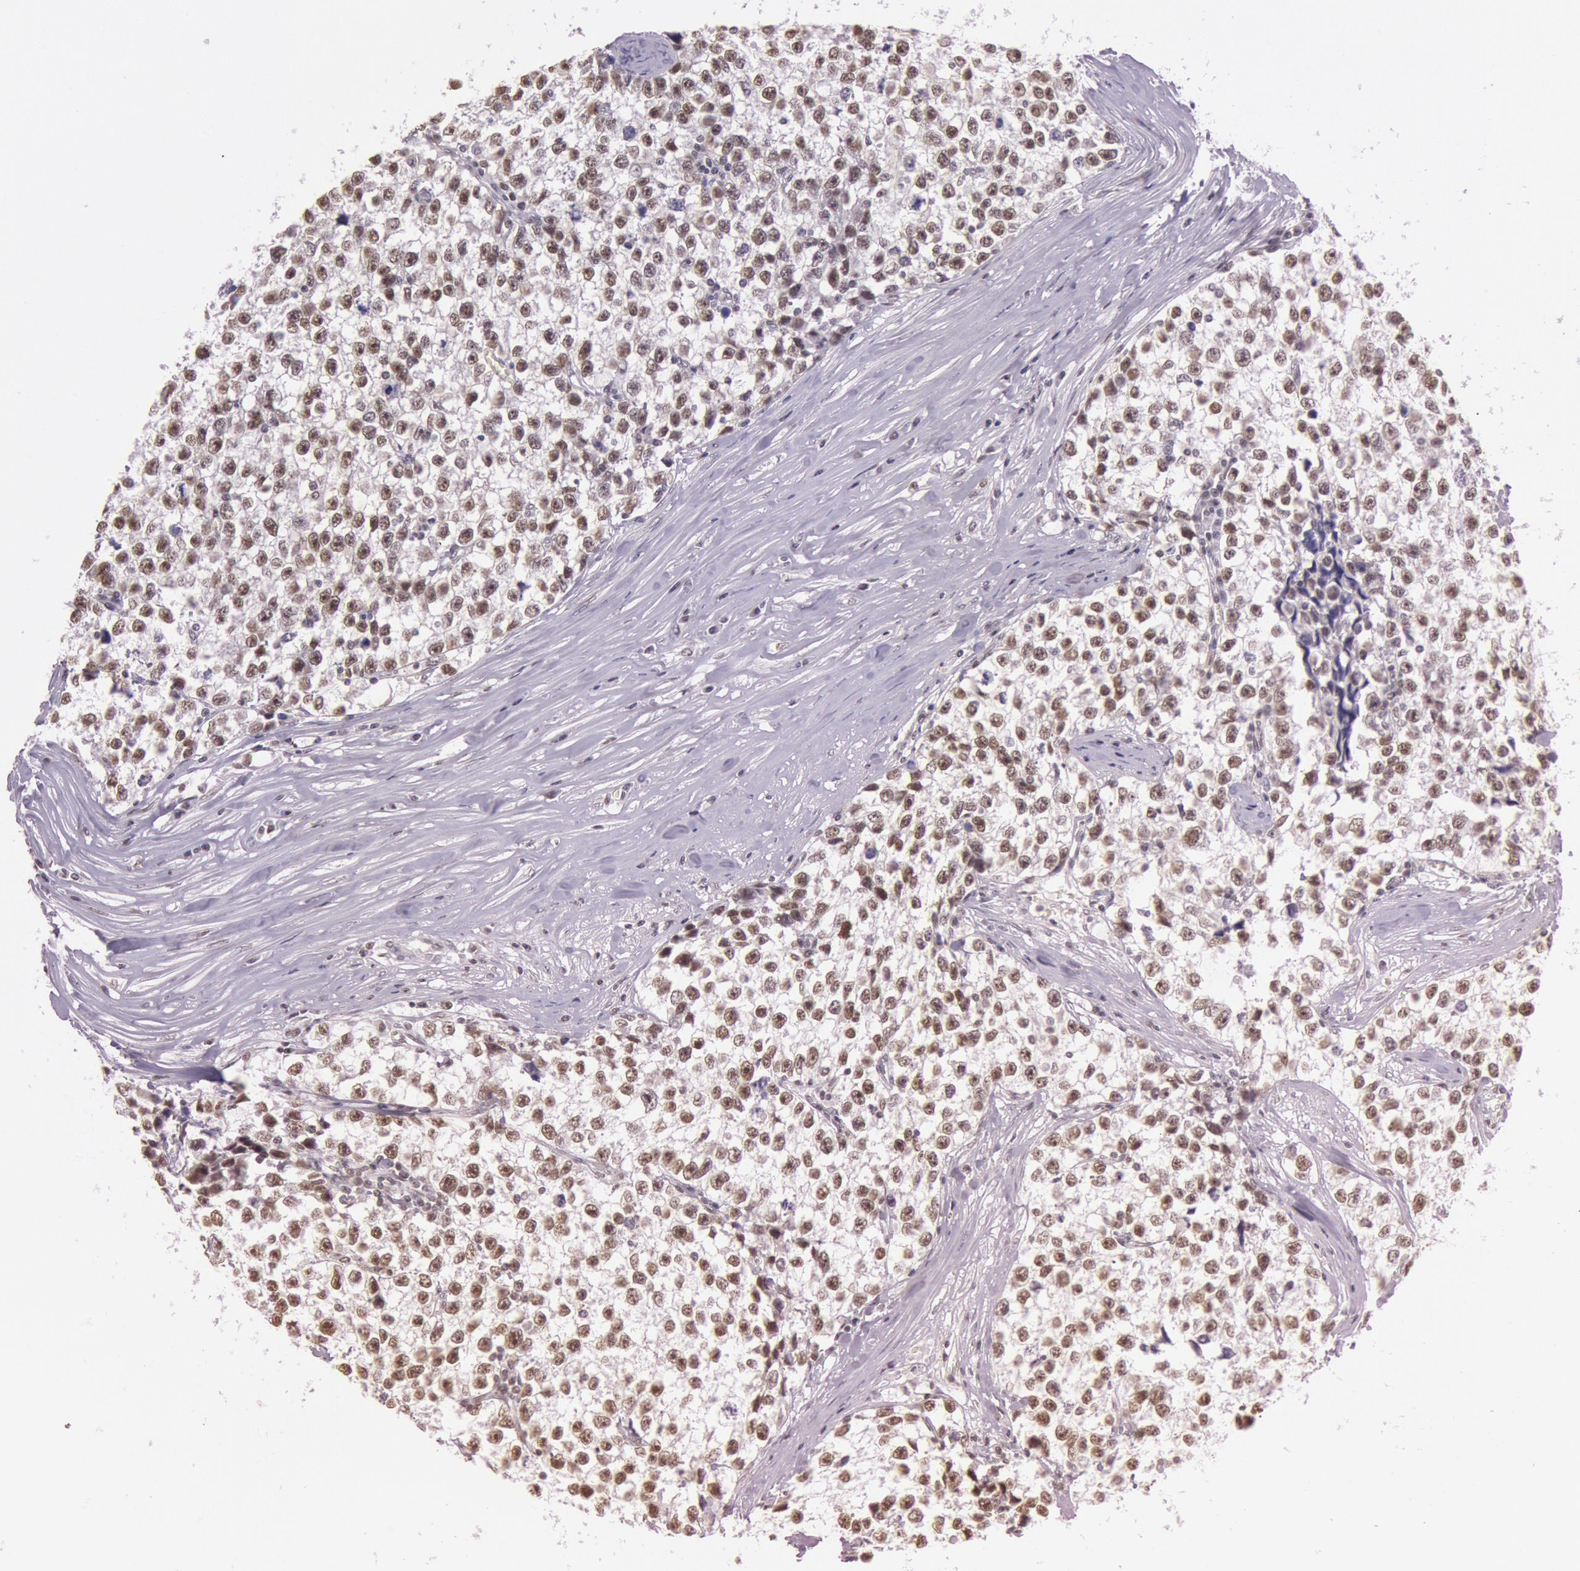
{"staining": {"intensity": "moderate", "quantity": ">75%", "location": "nuclear"}, "tissue": "testis cancer", "cell_type": "Tumor cells", "image_type": "cancer", "snomed": [{"axis": "morphology", "description": "Seminoma, NOS"}, {"axis": "morphology", "description": "Carcinoma, Embryonal, NOS"}, {"axis": "topography", "description": "Testis"}], "caption": "Immunohistochemical staining of testis seminoma displays moderate nuclear protein staining in approximately >75% of tumor cells.", "gene": "TASL", "patient": {"sex": "male", "age": 30}}